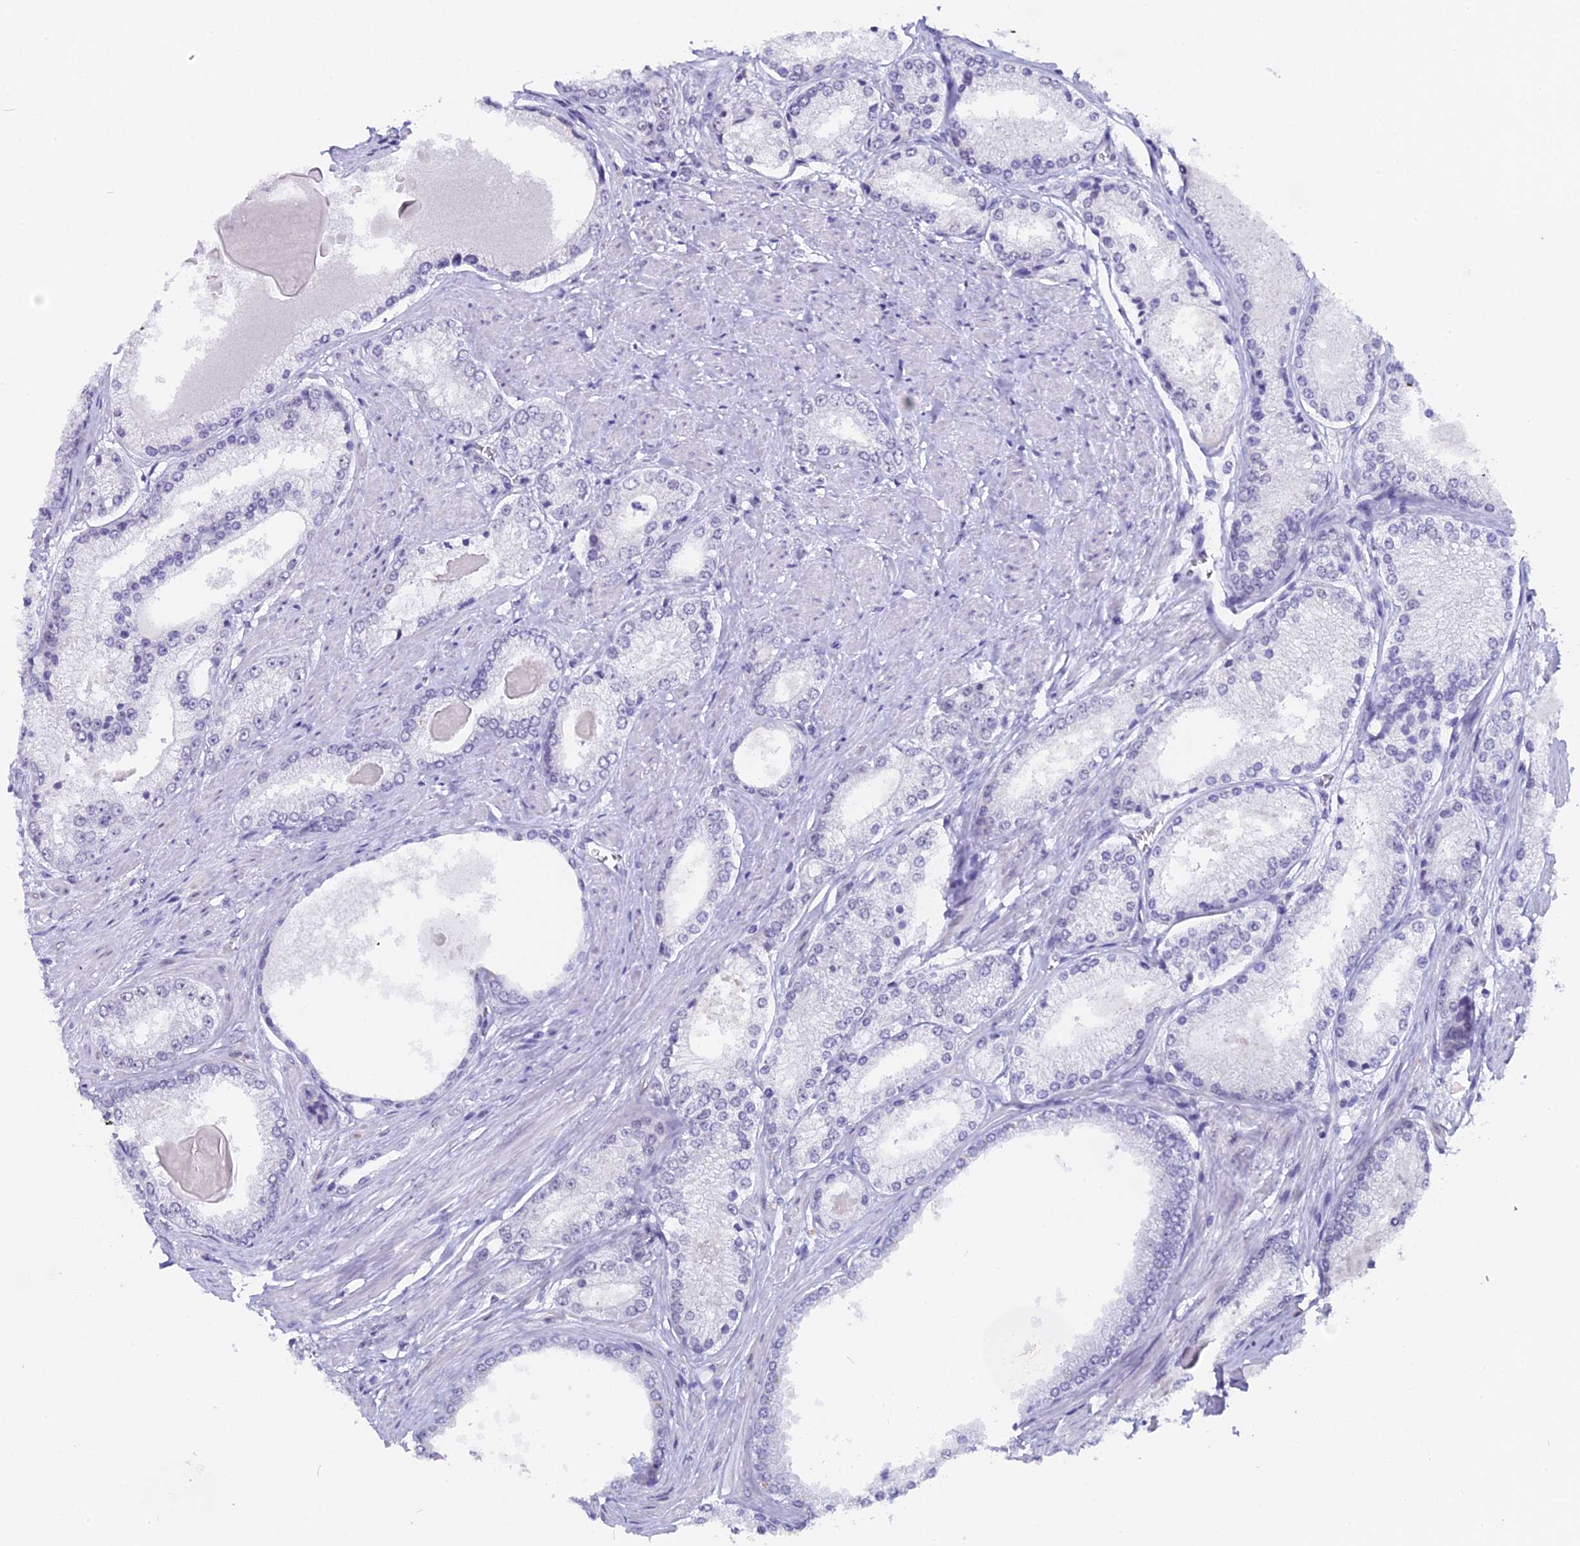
{"staining": {"intensity": "negative", "quantity": "none", "location": "none"}, "tissue": "prostate cancer", "cell_type": "Tumor cells", "image_type": "cancer", "snomed": [{"axis": "morphology", "description": "Adenocarcinoma, Low grade"}, {"axis": "topography", "description": "Prostate"}], "caption": "There is no significant expression in tumor cells of low-grade adenocarcinoma (prostate). Nuclei are stained in blue.", "gene": "CD2BP2", "patient": {"sex": "male", "age": 68}}